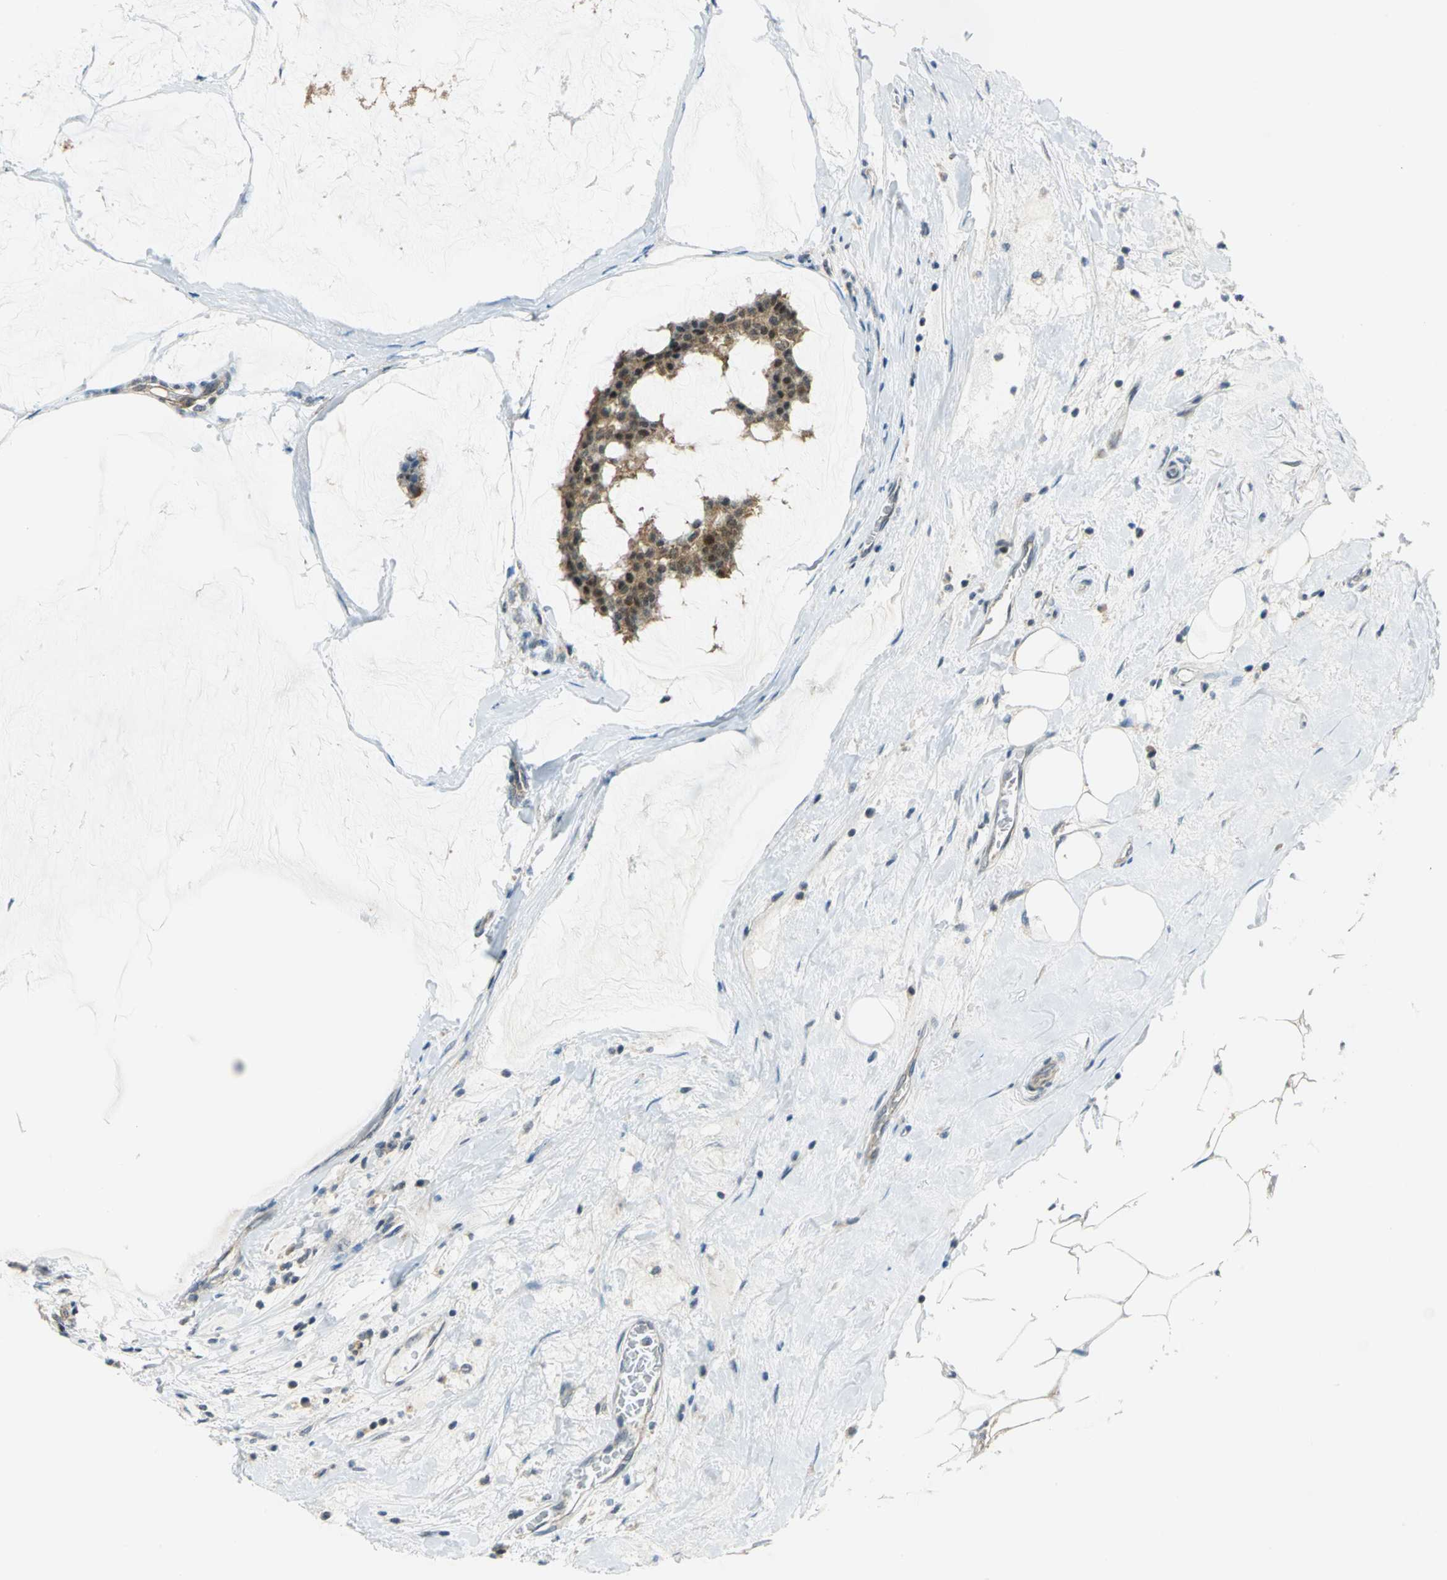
{"staining": {"intensity": "moderate", "quantity": ">75%", "location": "cytoplasmic/membranous"}, "tissue": "breast cancer", "cell_type": "Tumor cells", "image_type": "cancer", "snomed": [{"axis": "morphology", "description": "Duct carcinoma"}, {"axis": "topography", "description": "Breast"}], "caption": "A high-resolution micrograph shows IHC staining of breast cancer (intraductal carcinoma), which exhibits moderate cytoplasmic/membranous positivity in about >75% of tumor cells.", "gene": "PIN1", "patient": {"sex": "female", "age": 93}}